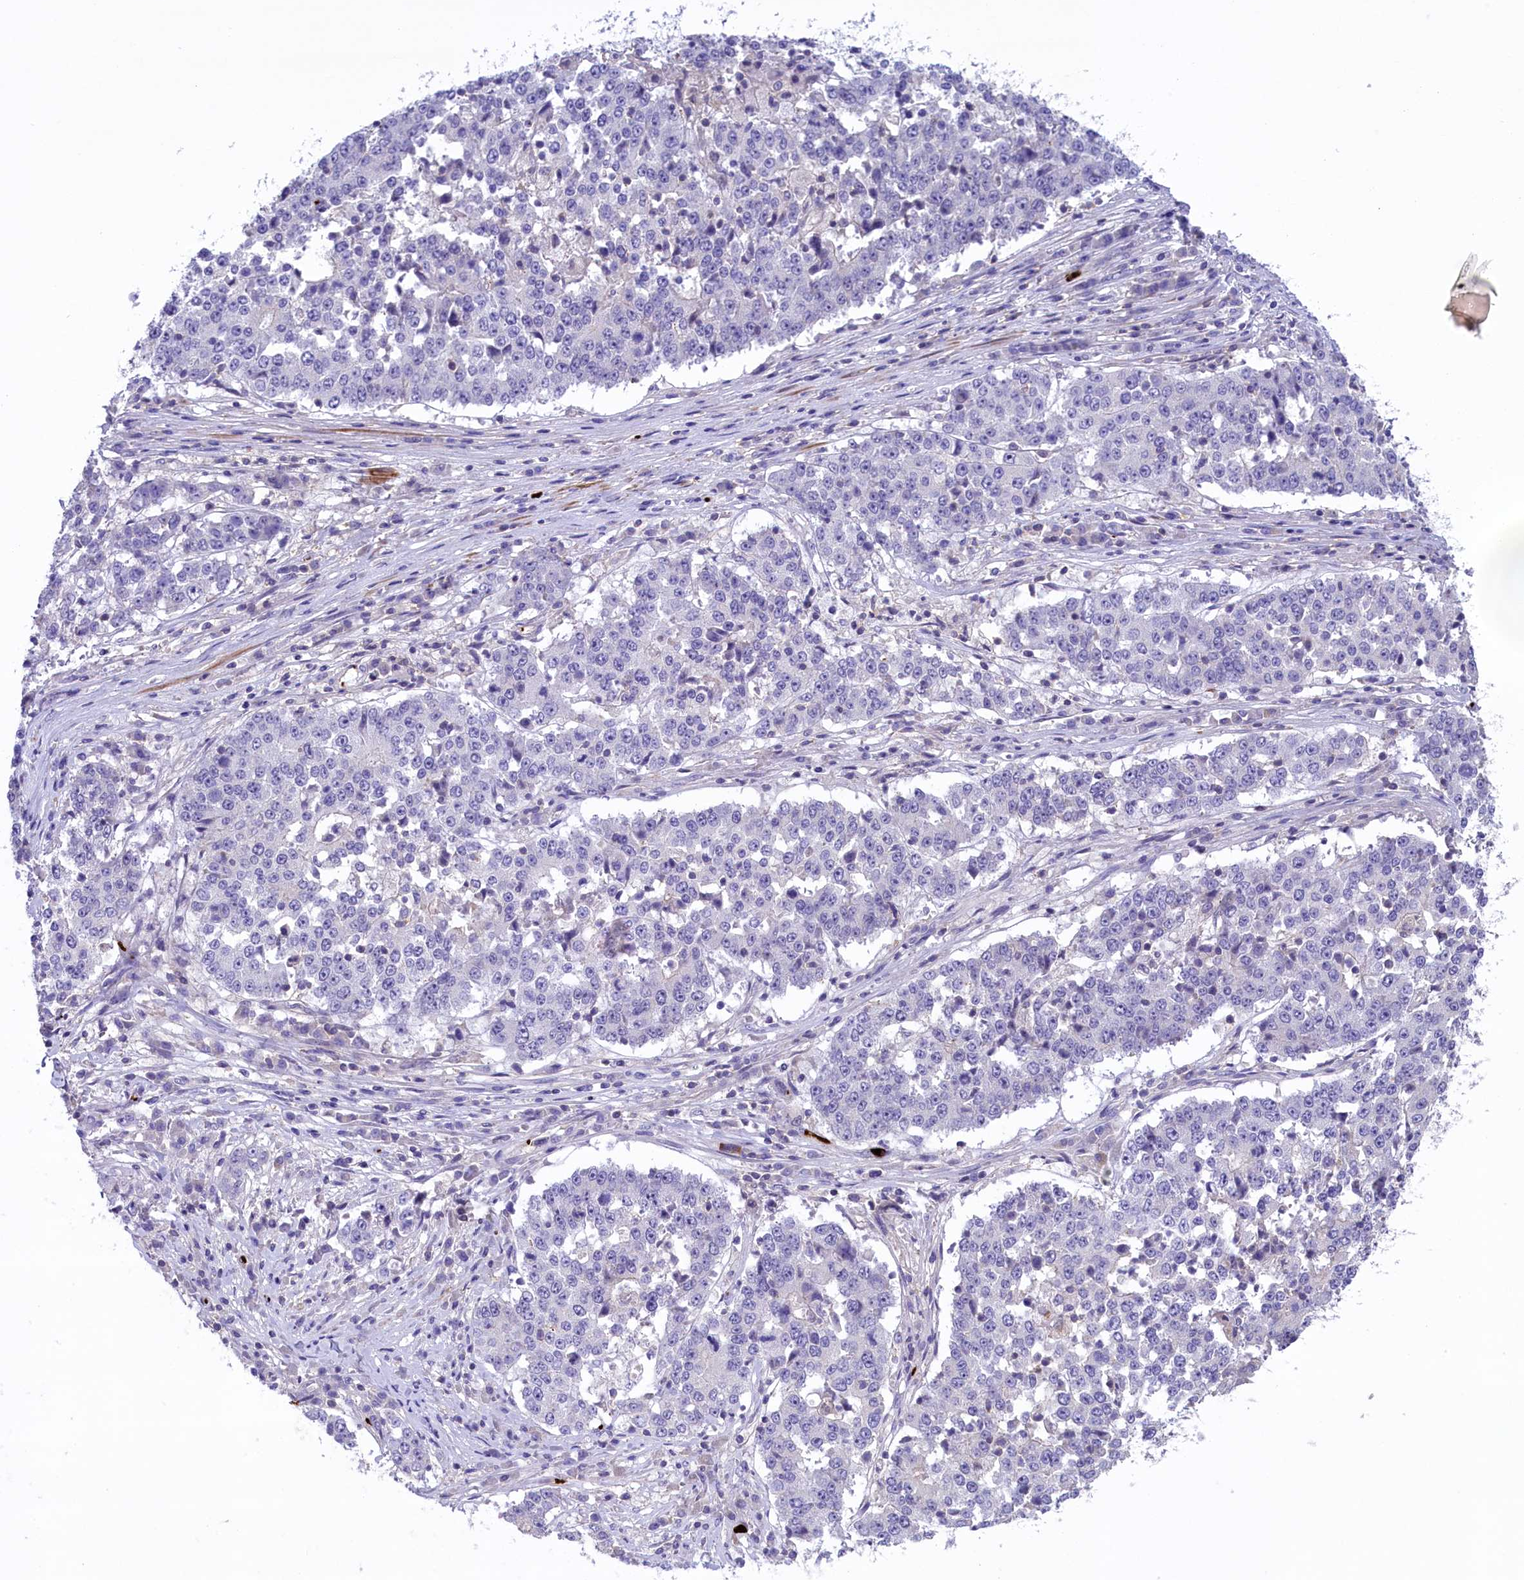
{"staining": {"intensity": "negative", "quantity": "none", "location": "none"}, "tissue": "stomach cancer", "cell_type": "Tumor cells", "image_type": "cancer", "snomed": [{"axis": "morphology", "description": "Adenocarcinoma, NOS"}, {"axis": "topography", "description": "Stomach"}], "caption": "Micrograph shows no significant protein expression in tumor cells of stomach cancer.", "gene": "HEATR3", "patient": {"sex": "male", "age": 59}}